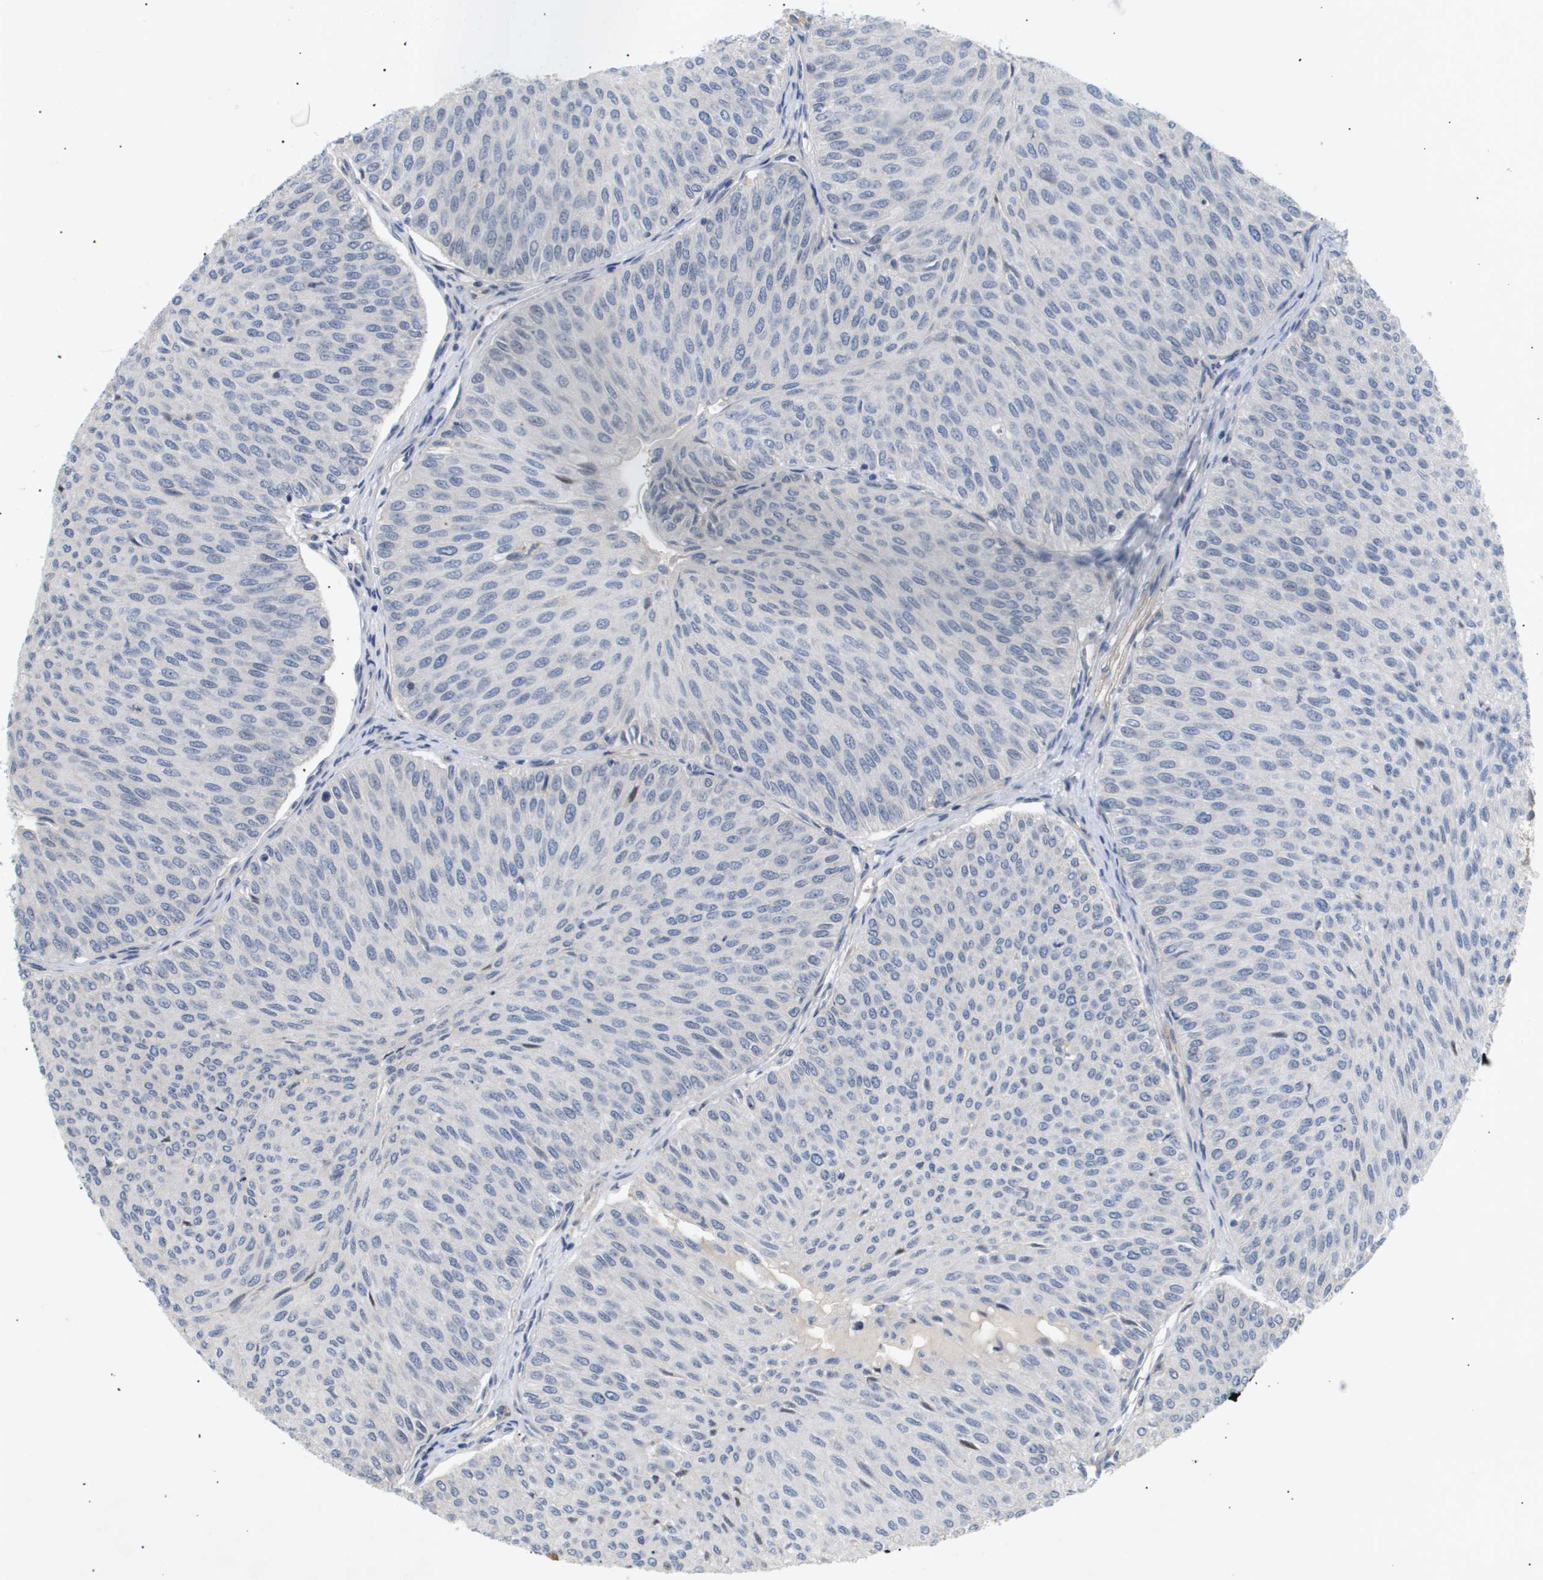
{"staining": {"intensity": "negative", "quantity": "none", "location": "none"}, "tissue": "urothelial cancer", "cell_type": "Tumor cells", "image_type": "cancer", "snomed": [{"axis": "morphology", "description": "Urothelial carcinoma, Low grade"}, {"axis": "topography", "description": "Urinary bladder"}], "caption": "High power microscopy histopathology image of an immunohistochemistry image of low-grade urothelial carcinoma, revealing no significant staining in tumor cells. The staining was performed using DAB to visualize the protein expression in brown, while the nuclei were stained in blue with hematoxylin (Magnification: 20x).", "gene": "CORO2B", "patient": {"sex": "male", "age": 78}}